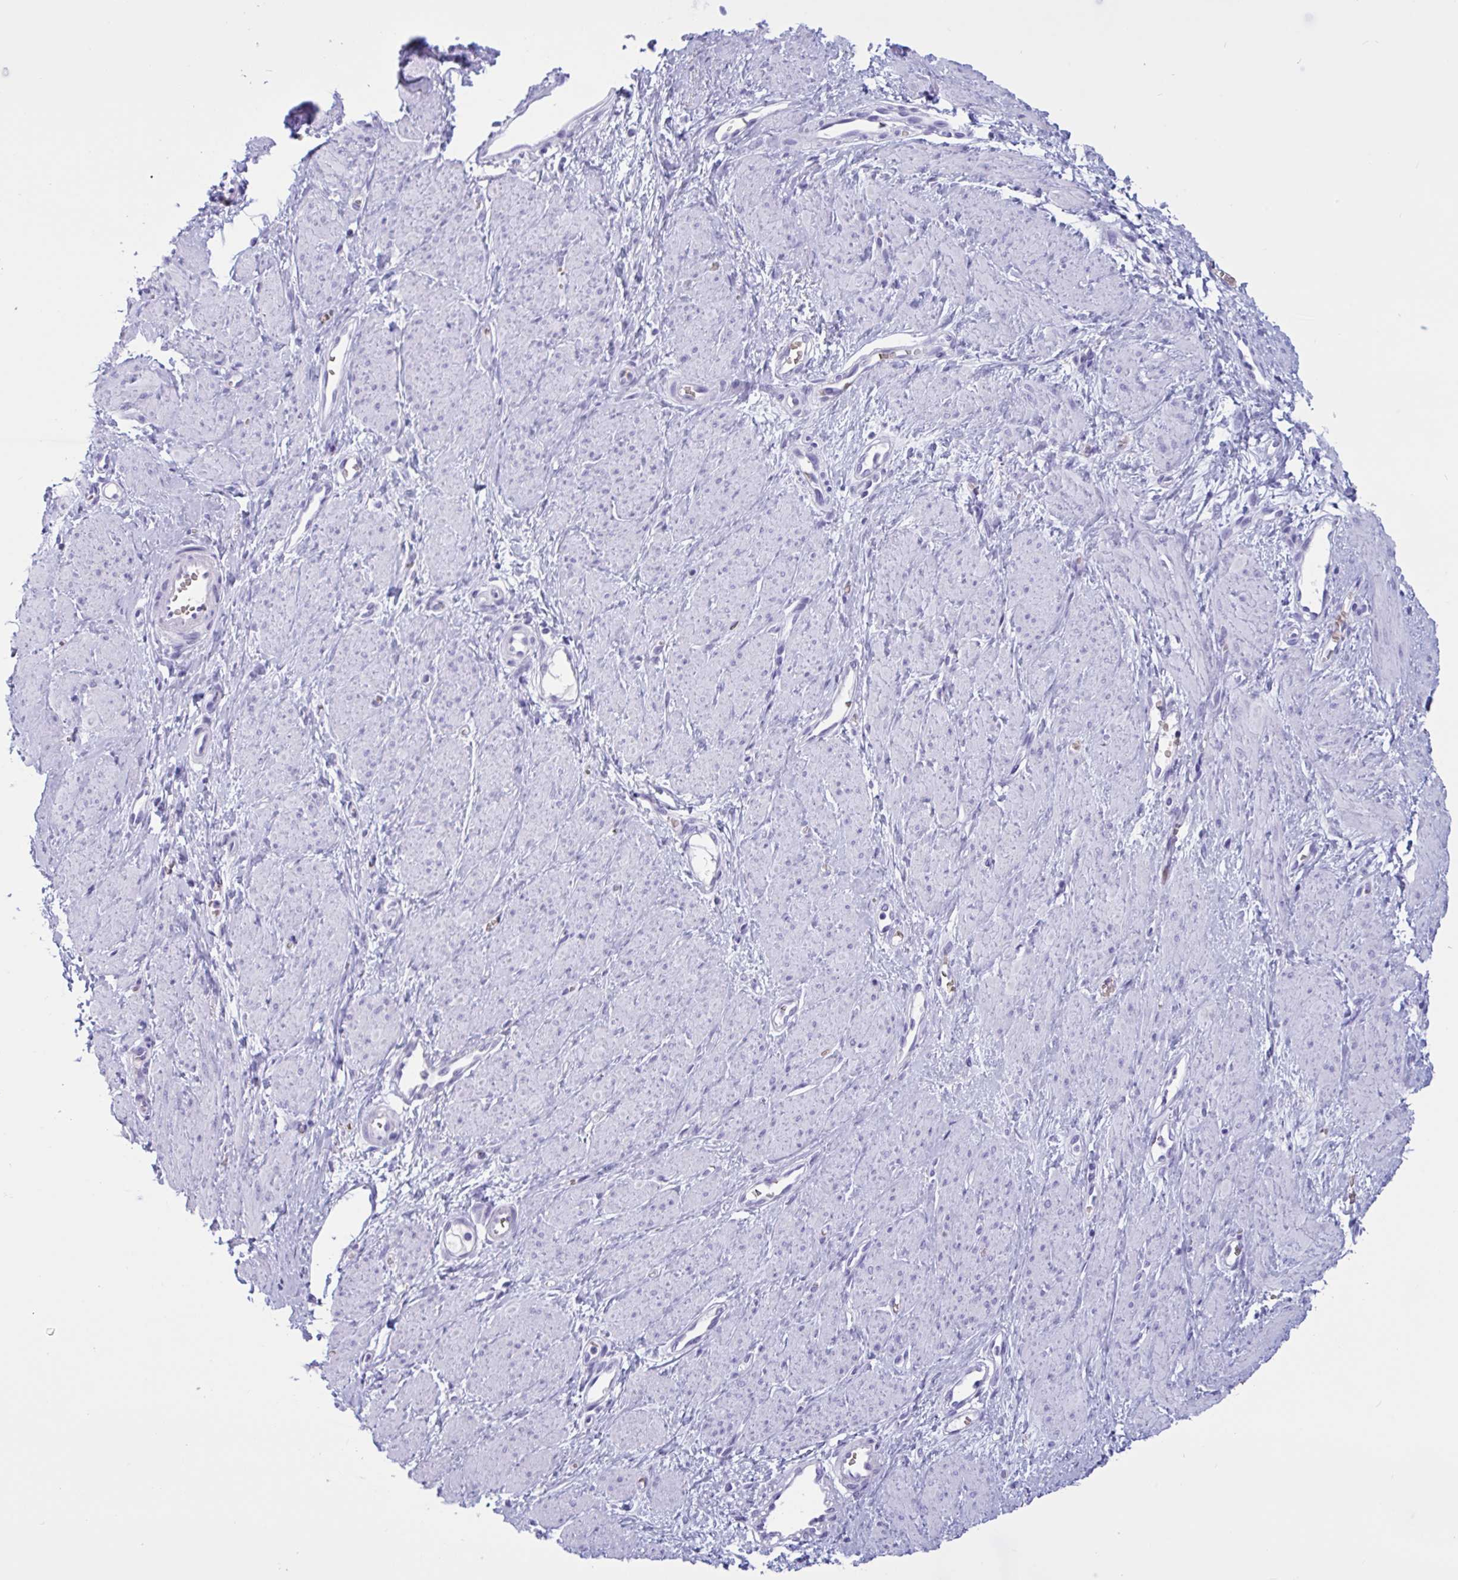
{"staining": {"intensity": "negative", "quantity": "none", "location": "none"}, "tissue": "smooth muscle", "cell_type": "Smooth muscle cells", "image_type": "normal", "snomed": [{"axis": "morphology", "description": "Normal tissue, NOS"}, {"axis": "topography", "description": "Smooth muscle"}, {"axis": "topography", "description": "Uterus"}], "caption": "Immunohistochemistry of benign human smooth muscle exhibits no expression in smooth muscle cells.", "gene": "SLC2A1", "patient": {"sex": "female", "age": 39}}